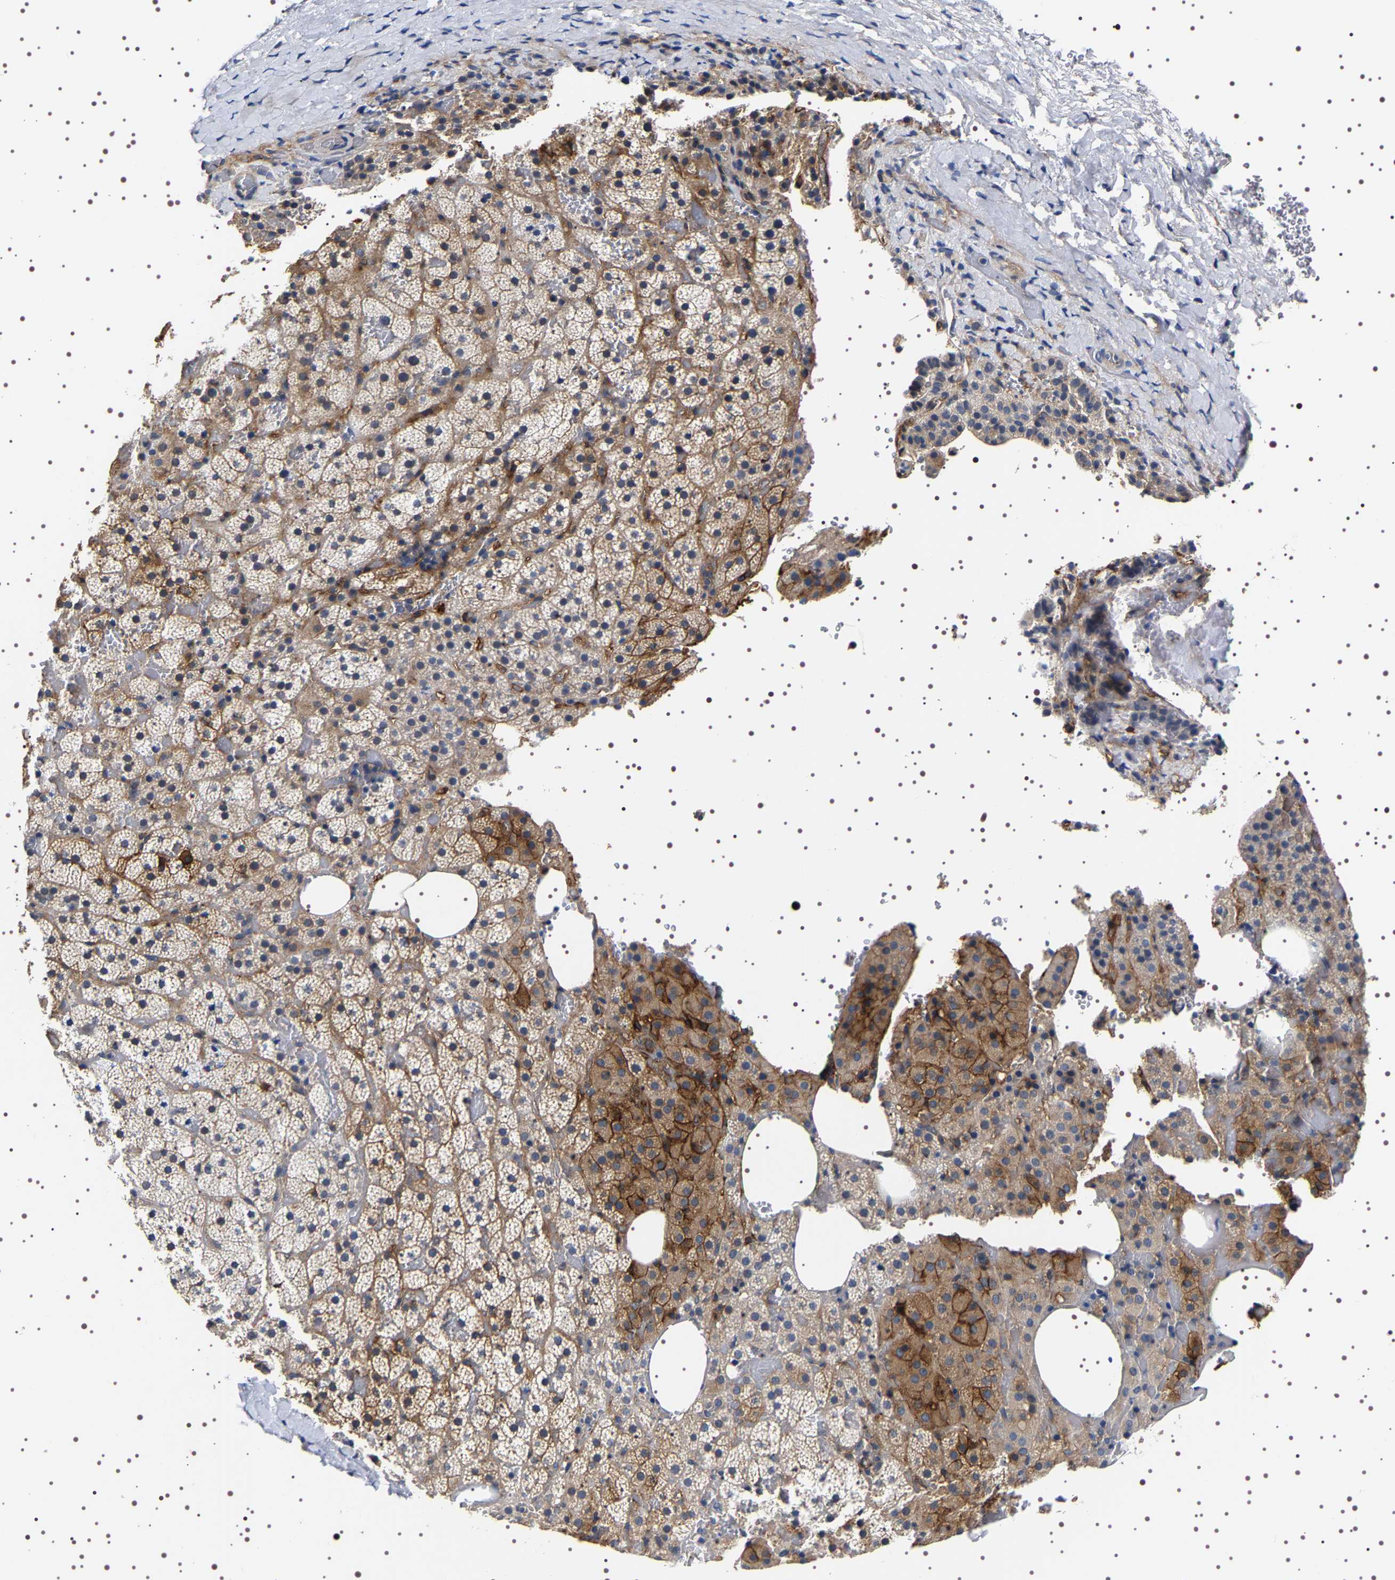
{"staining": {"intensity": "strong", "quantity": "25%-75%", "location": "cytoplasmic/membranous"}, "tissue": "adrenal gland", "cell_type": "Glandular cells", "image_type": "normal", "snomed": [{"axis": "morphology", "description": "Normal tissue, NOS"}, {"axis": "topography", "description": "Adrenal gland"}], "caption": "Immunohistochemistry (IHC) micrograph of unremarkable adrenal gland: adrenal gland stained using immunohistochemistry exhibits high levels of strong protein expression localized specifically in the cytoplasmic/membranous of glandular cells, appearing as a cytoplasmic/membranous brown color.", "gene": "ALPL", "patient": {"sex": "female", "age": 59}}